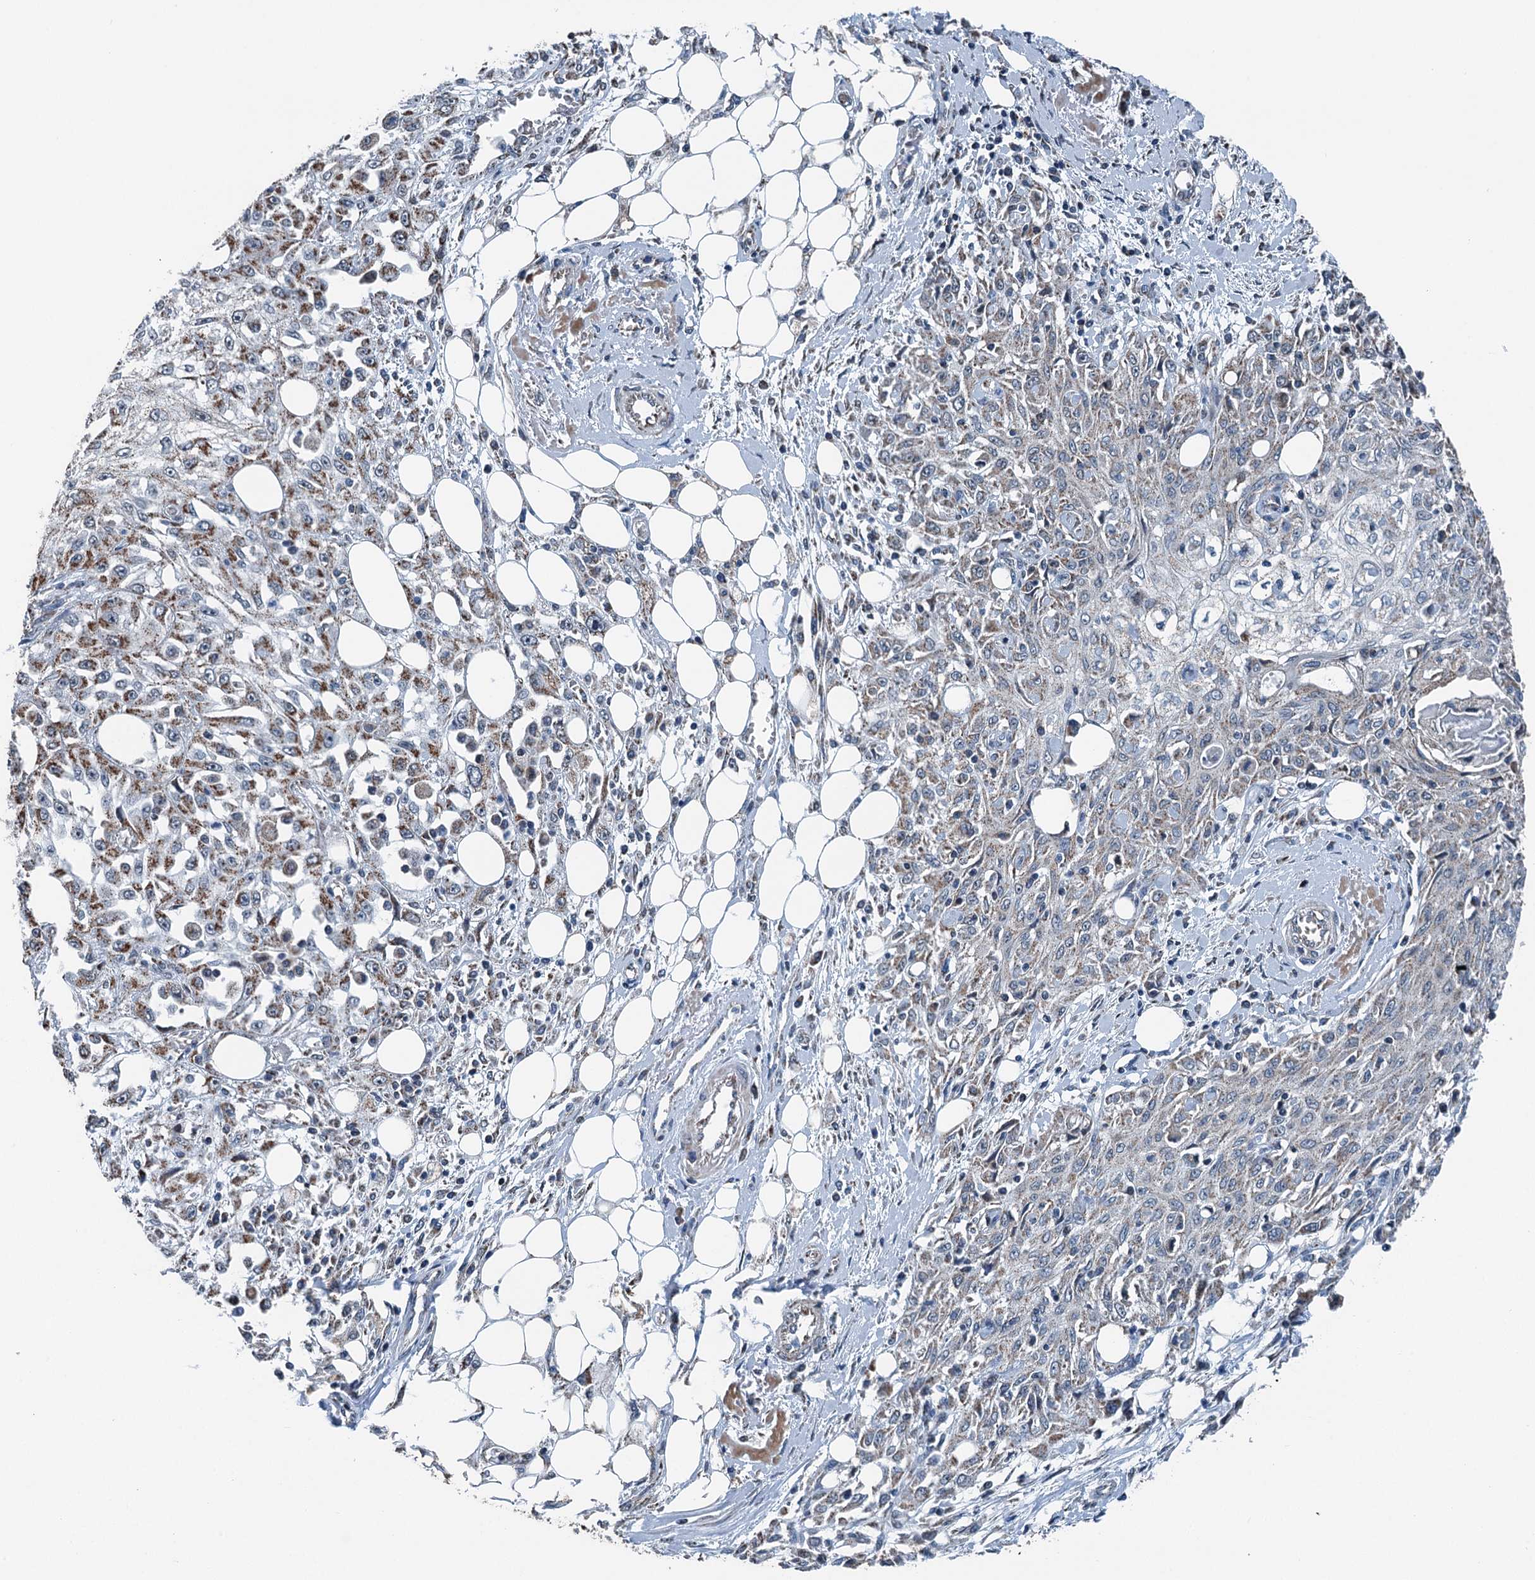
{"staining": {"intensity": "moderate", "quantity": ">75%", "location": "cytoplasmic/membranous"}, "tissue": "skin cancer", "cell_type": "Tumor cells", "image_type": "cancer", "snomed": [{"axis": "morphology", "description": "Squamous cell carcinoma, NOS"}, {"axis": "morphology", "description": "Squamous cell carcinoma, metastatic, NOS"}, {"axis": "topography", "description": "Skin"}, {"axis": "topography", "description": "Lymph node"}], "caption": "Protein staining displays moderate cytoplasmic/membranous expression in about >75% of tumor cells in squamous cell carcinoma (skin).", "gene": "TRPT1", "patient": {"sex": "male", "age": 75}}